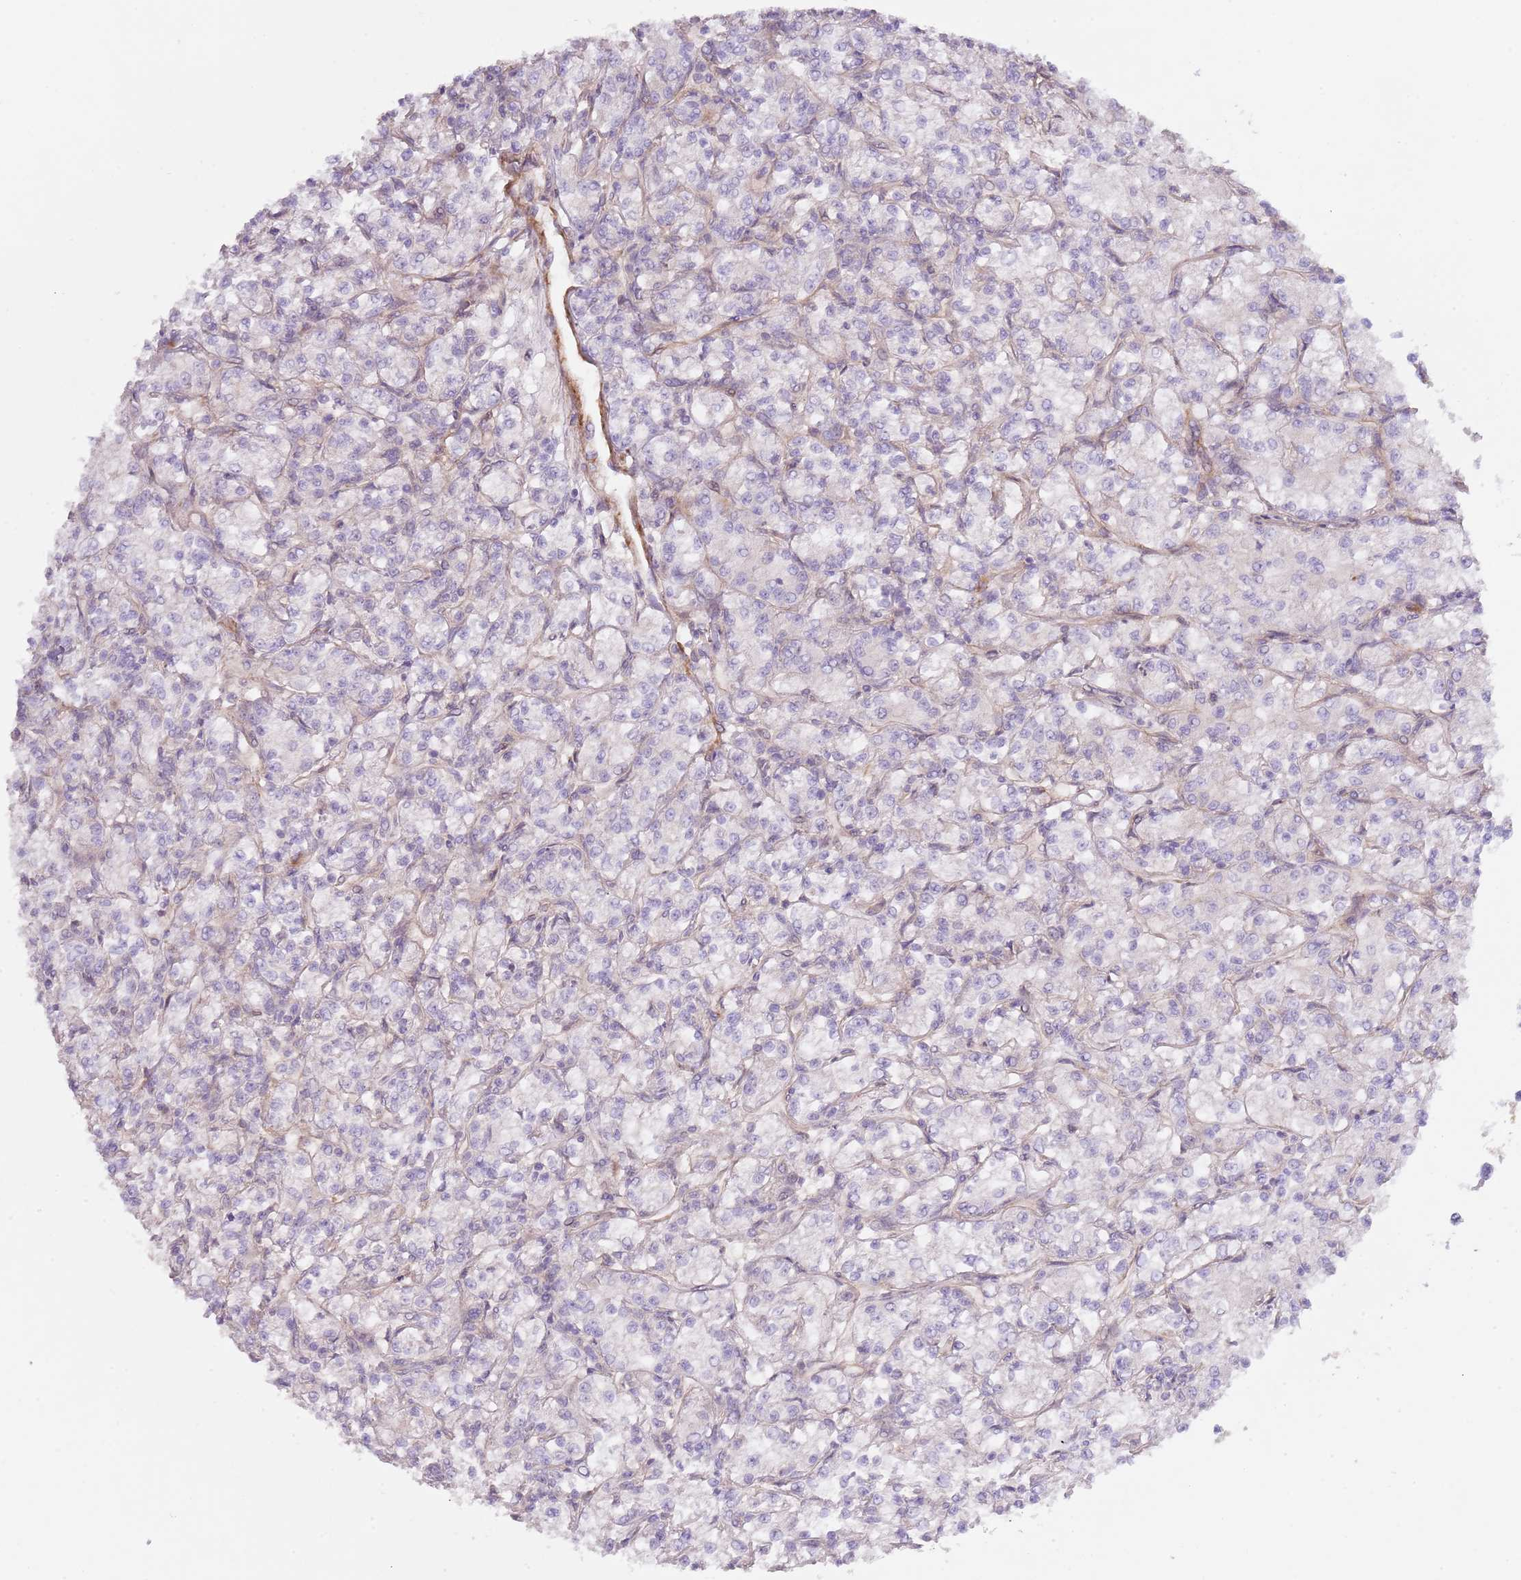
{"staining": {"intensity": "negative", "quantity": "none", "location": "none"}, "tissue": "renal cancer", "cell_type": "Tumor cells", "image_type": "cancer", "snomed": [{"axis": "morphology", "description": "Adenocarcinoma, NOS"}, {"axis": "topography", "description": "Kidney"}], "caption": "A photomicrograph of renal cancer (adenocarcinoma) stained for a protein shows no brown staining in tumor cells.", "gene": "TINAGL1", "patient": {"sex": "female", "age": 59}}